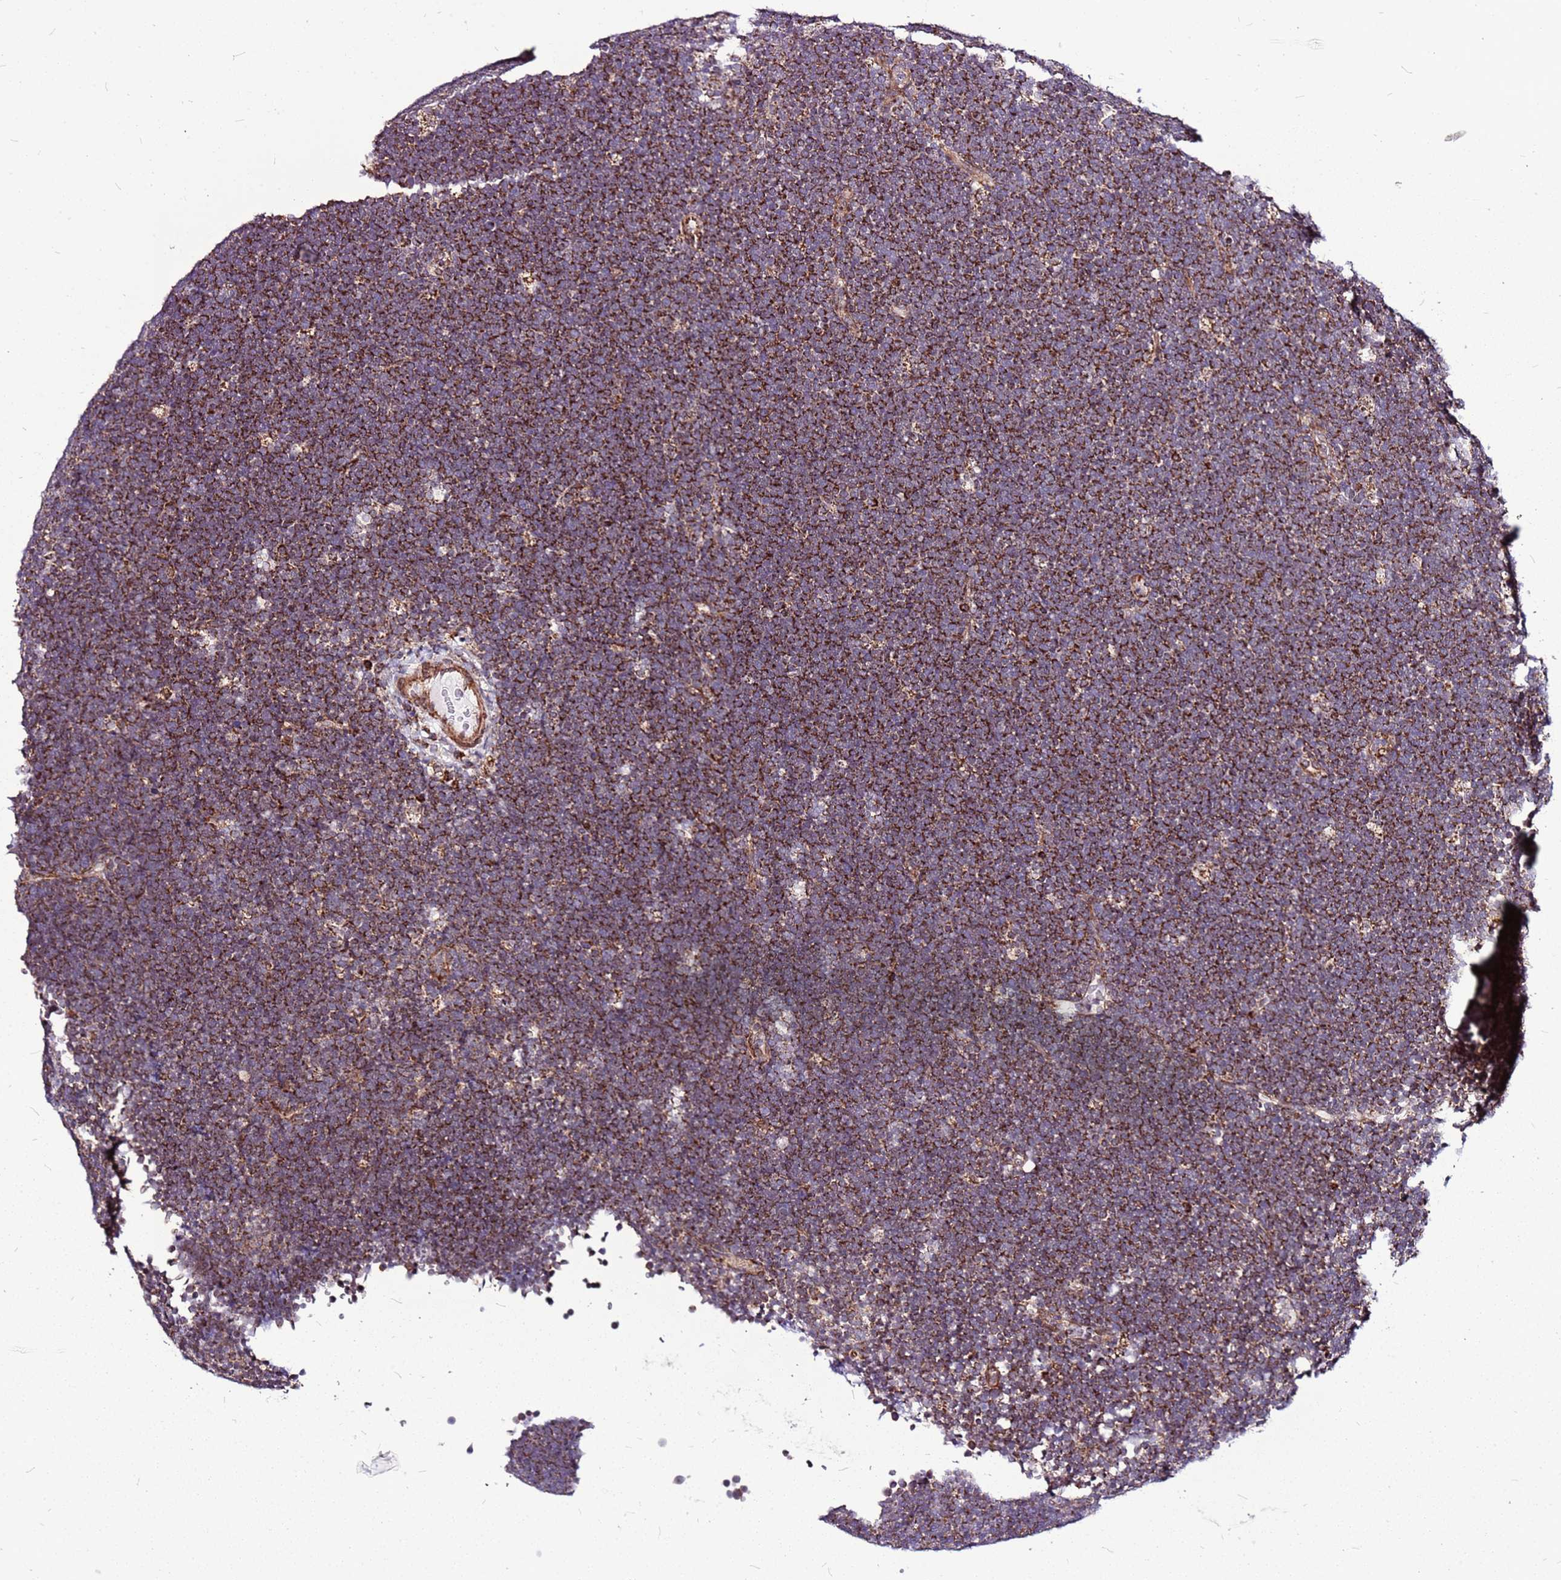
{"staining": {"intensity": "moderate", "quantity": ">75%", "location": "cytoplasmic/membranous"}, "tissue": "lymphoma", "cell_type": "Tumor cells", "image_type": "cancer", "snomed": [{"axis": "morphology", "description": "Malignant lymphoma, non-Hodgkin's type, High grade"}, {"axis": "topography", "description": "Lymph node"}], "caption": "High-grade malignant lymphoma, non-Hodgkin's type stained for a protein (brown) shows moderate cytoplasmic/membranous positive staining in about >75% of tumor cells.", "gene": "OR51T1", "patient": {"sex": "male", "age": 13}}